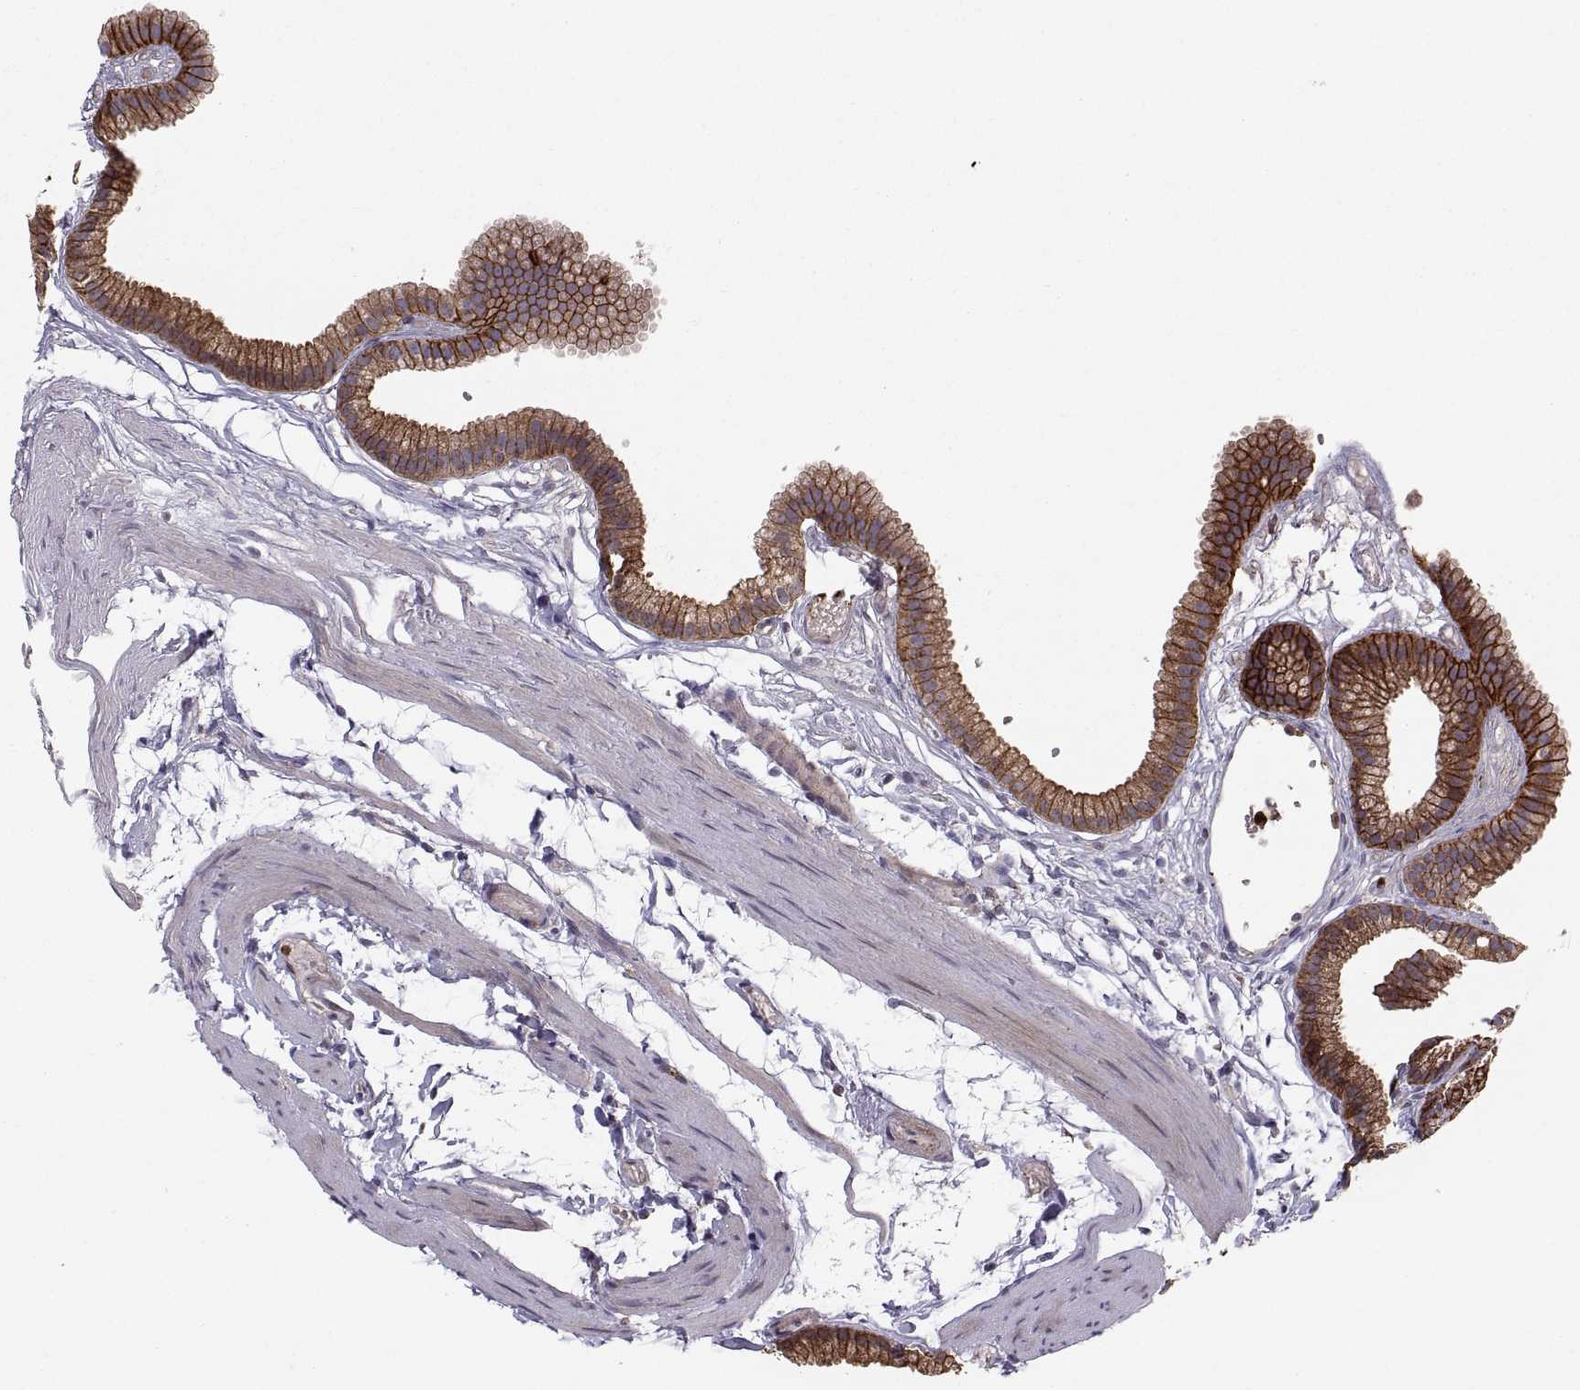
{"staining": {"intensity": "strong", "quantity": ">75%", "location": "cytoplasmic/membranous"}, "tissue": "gallbladder", "cell_type": "Glandular cells", "image_type": "normal", "snomed": [{"axis": "morphology", "description": "Normal tissue, NOS"}, {"axis": "topography", "description": "Gallbladder"}], "caption": "The image displays staining of benign gallbladder, revealing strong cytoplasmic/membranous protein positivity (brown color) within glandular cells. (Stains: DAB in brown, nuclei in blue, Microscopy: brightfield microscopy at high magnification).", "gene": "TESC", "patient": {"sex": "female", "age": 45}}